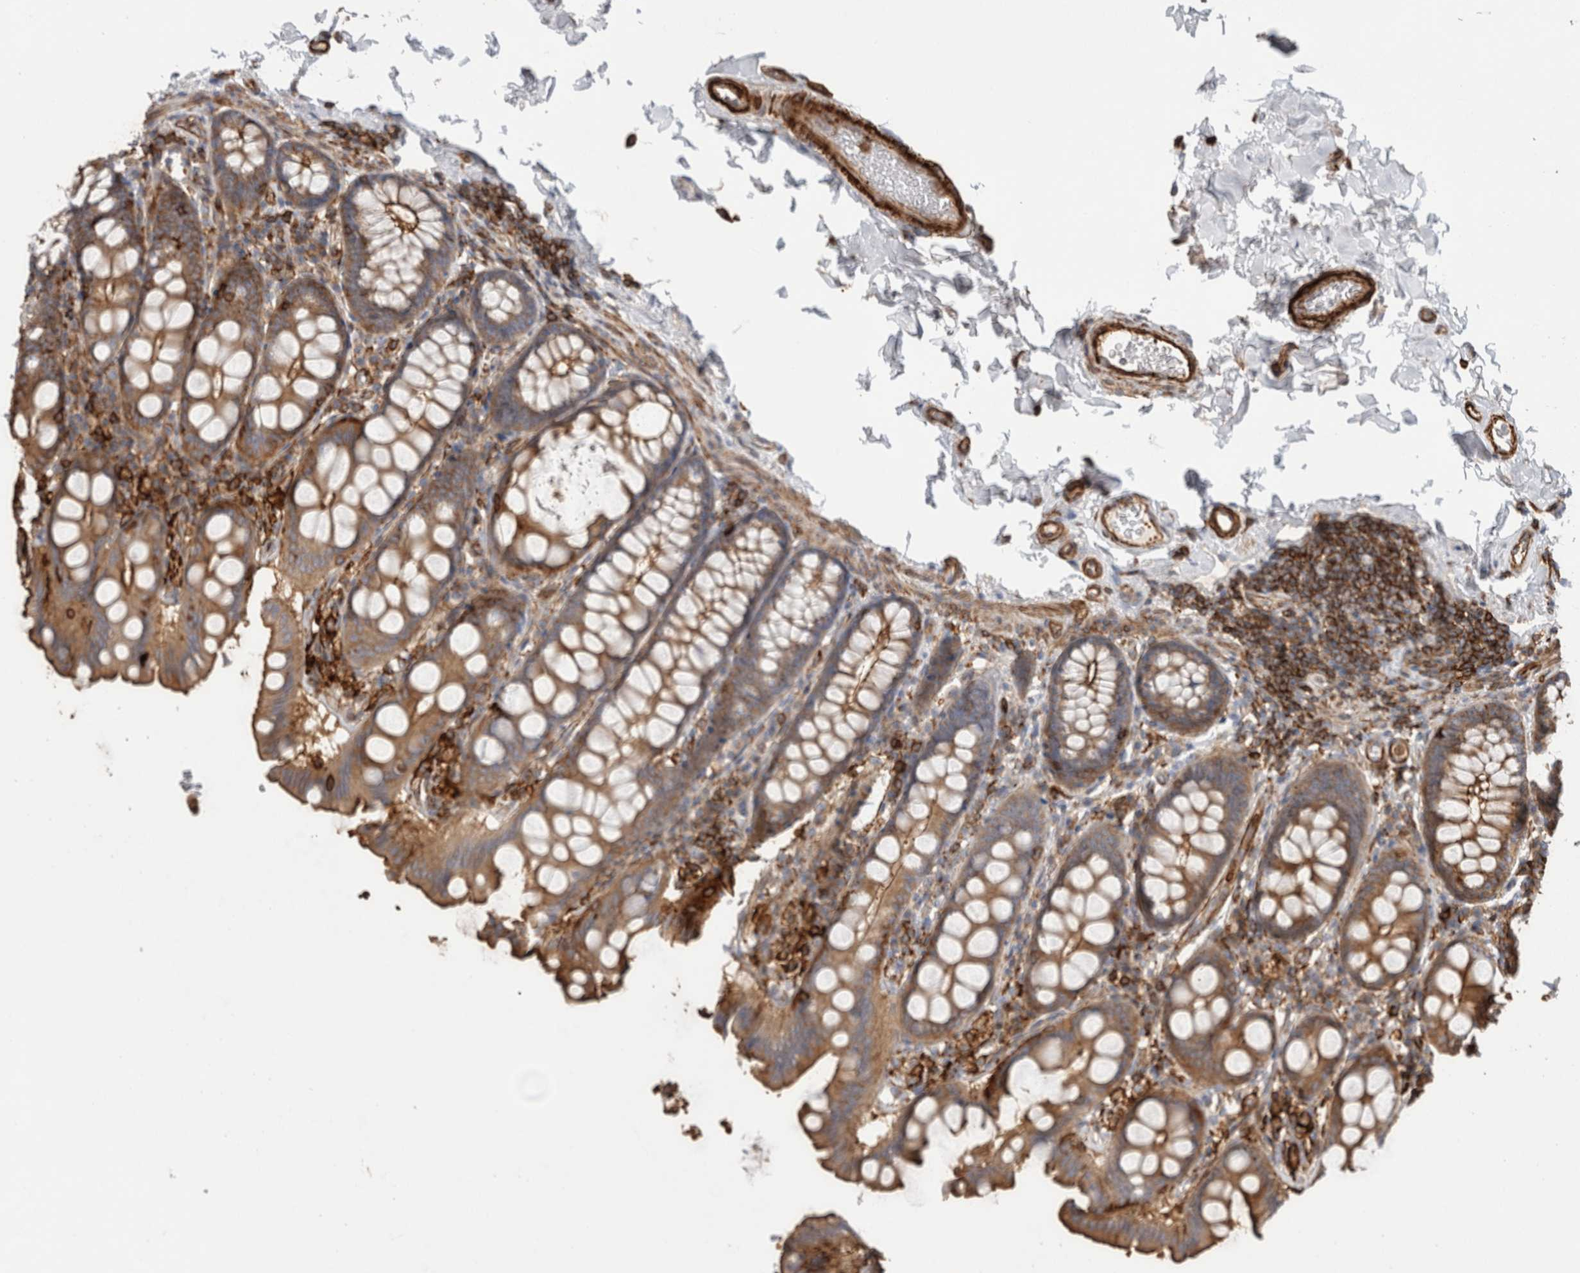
{"staining": {"intensity": "strong", "quantity": ">75%", "location": "cytoplasmic/membranous"}, "tissue": "colon", "cell_type": "Endothelial cells", "image_type": "normal", "snomed": [{"axis": "morphology", "description": "Normal tissue, NOS"}, {"axis": "topography", "description": "Colon"}, {"axis": "topography", "description": "Peripheral nerve tissue"}], "caption": "This is an image of immunohistochemistry staining of normal colon, which shows strong positivity in the cytoplasmic/membranous of endothelial cells.", "gene": "GPER1", "patient": {"sex": "female", "age": 61}}